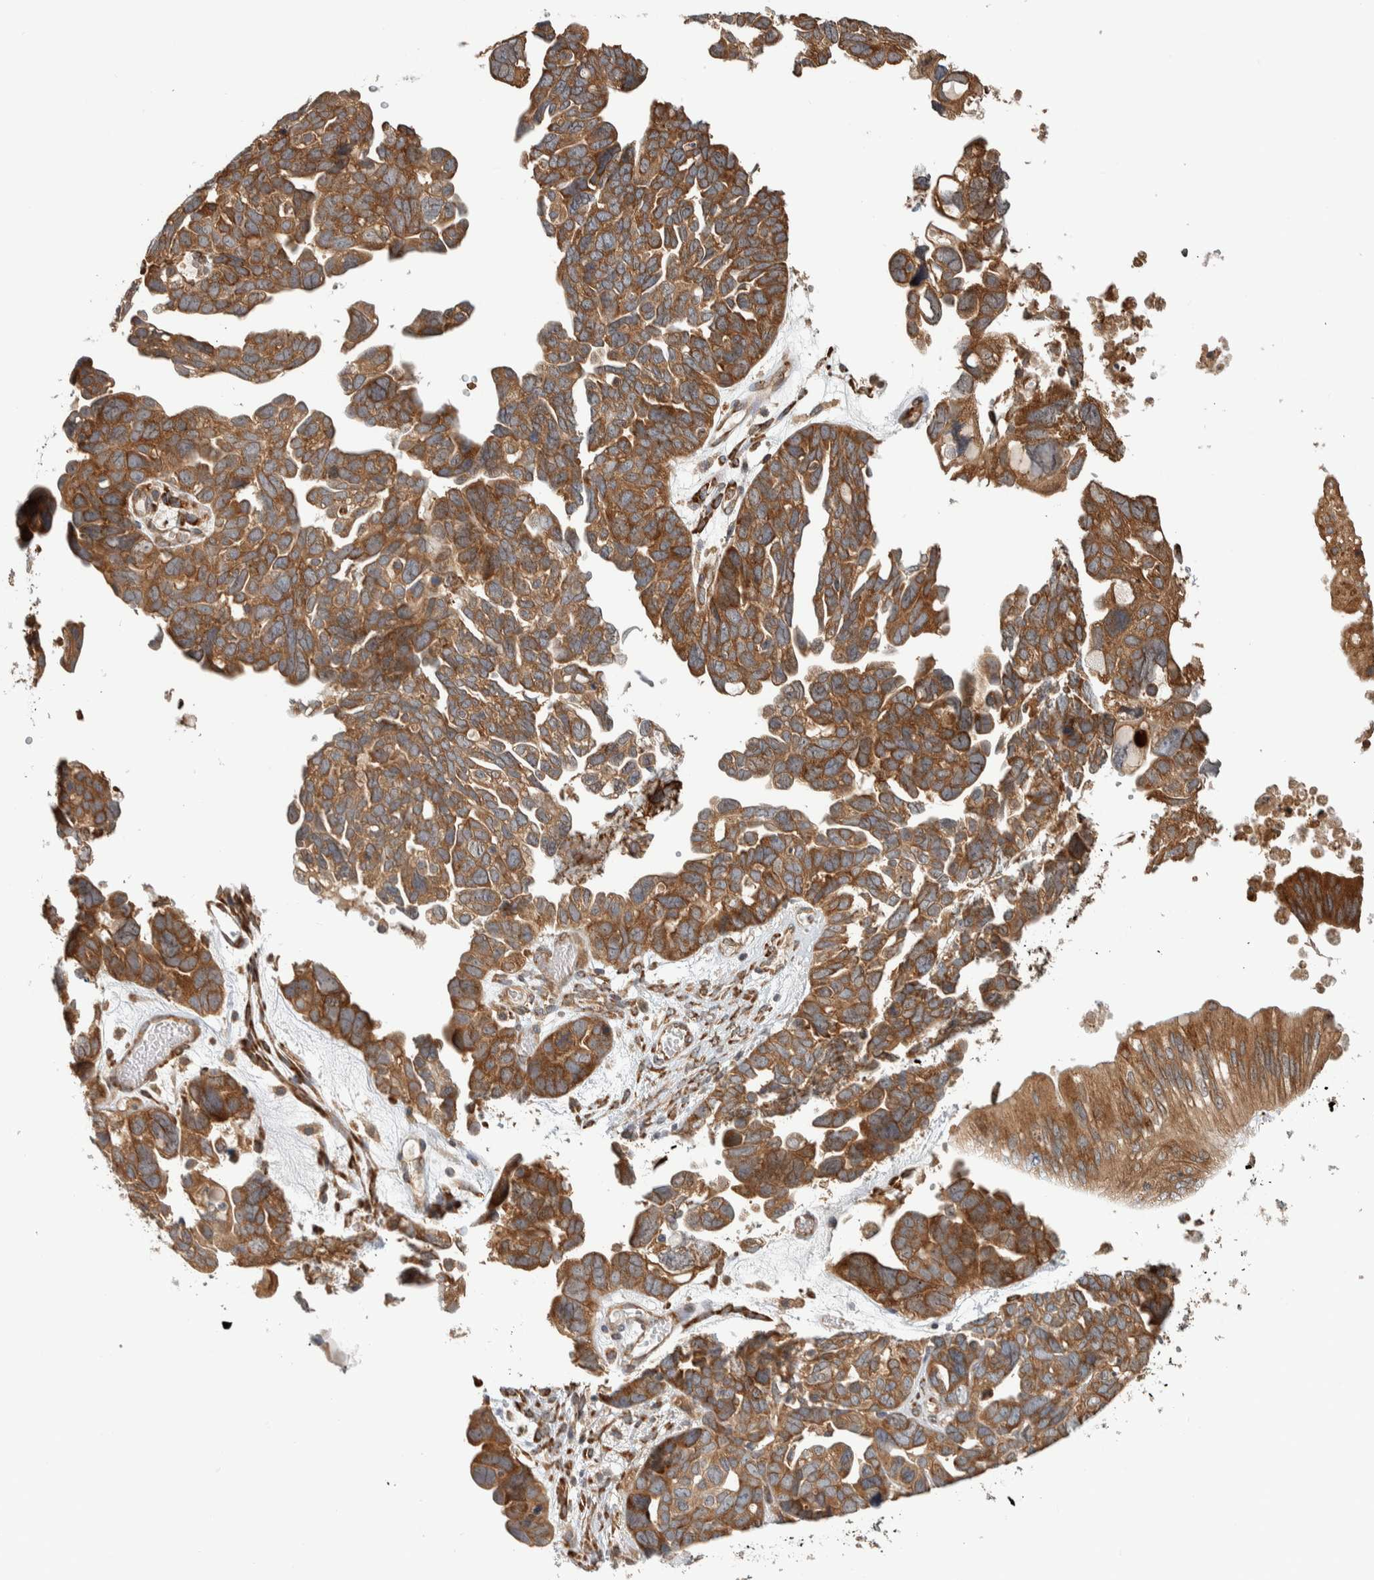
{"staining": {"intensity": "strong", "quantity": ">75%", "location": "cytoplasmic/membranous"}, "tissue": "ovarian cancer", "cell_type": "Tumor cells", "image_type": "cancer", "snomed": [{"axis": "morphology", "description": "Cystadenocarcinoma, mucinous, NOS"}, {"axis": "topography", "description": "Ovary"}], "caption": "This micrograph exhibits ovarian cancer (mucinous cystadenocarcinoma) stained with immunohistochemistry (IHC) to label a protein in brown. The cytoplasmic/membranous of tumor cells show strong positivity for the protein. Nuclei are counter-stained blue.", "gene": "EIF3H", "patient": {"sex": "female", "age": 61}}